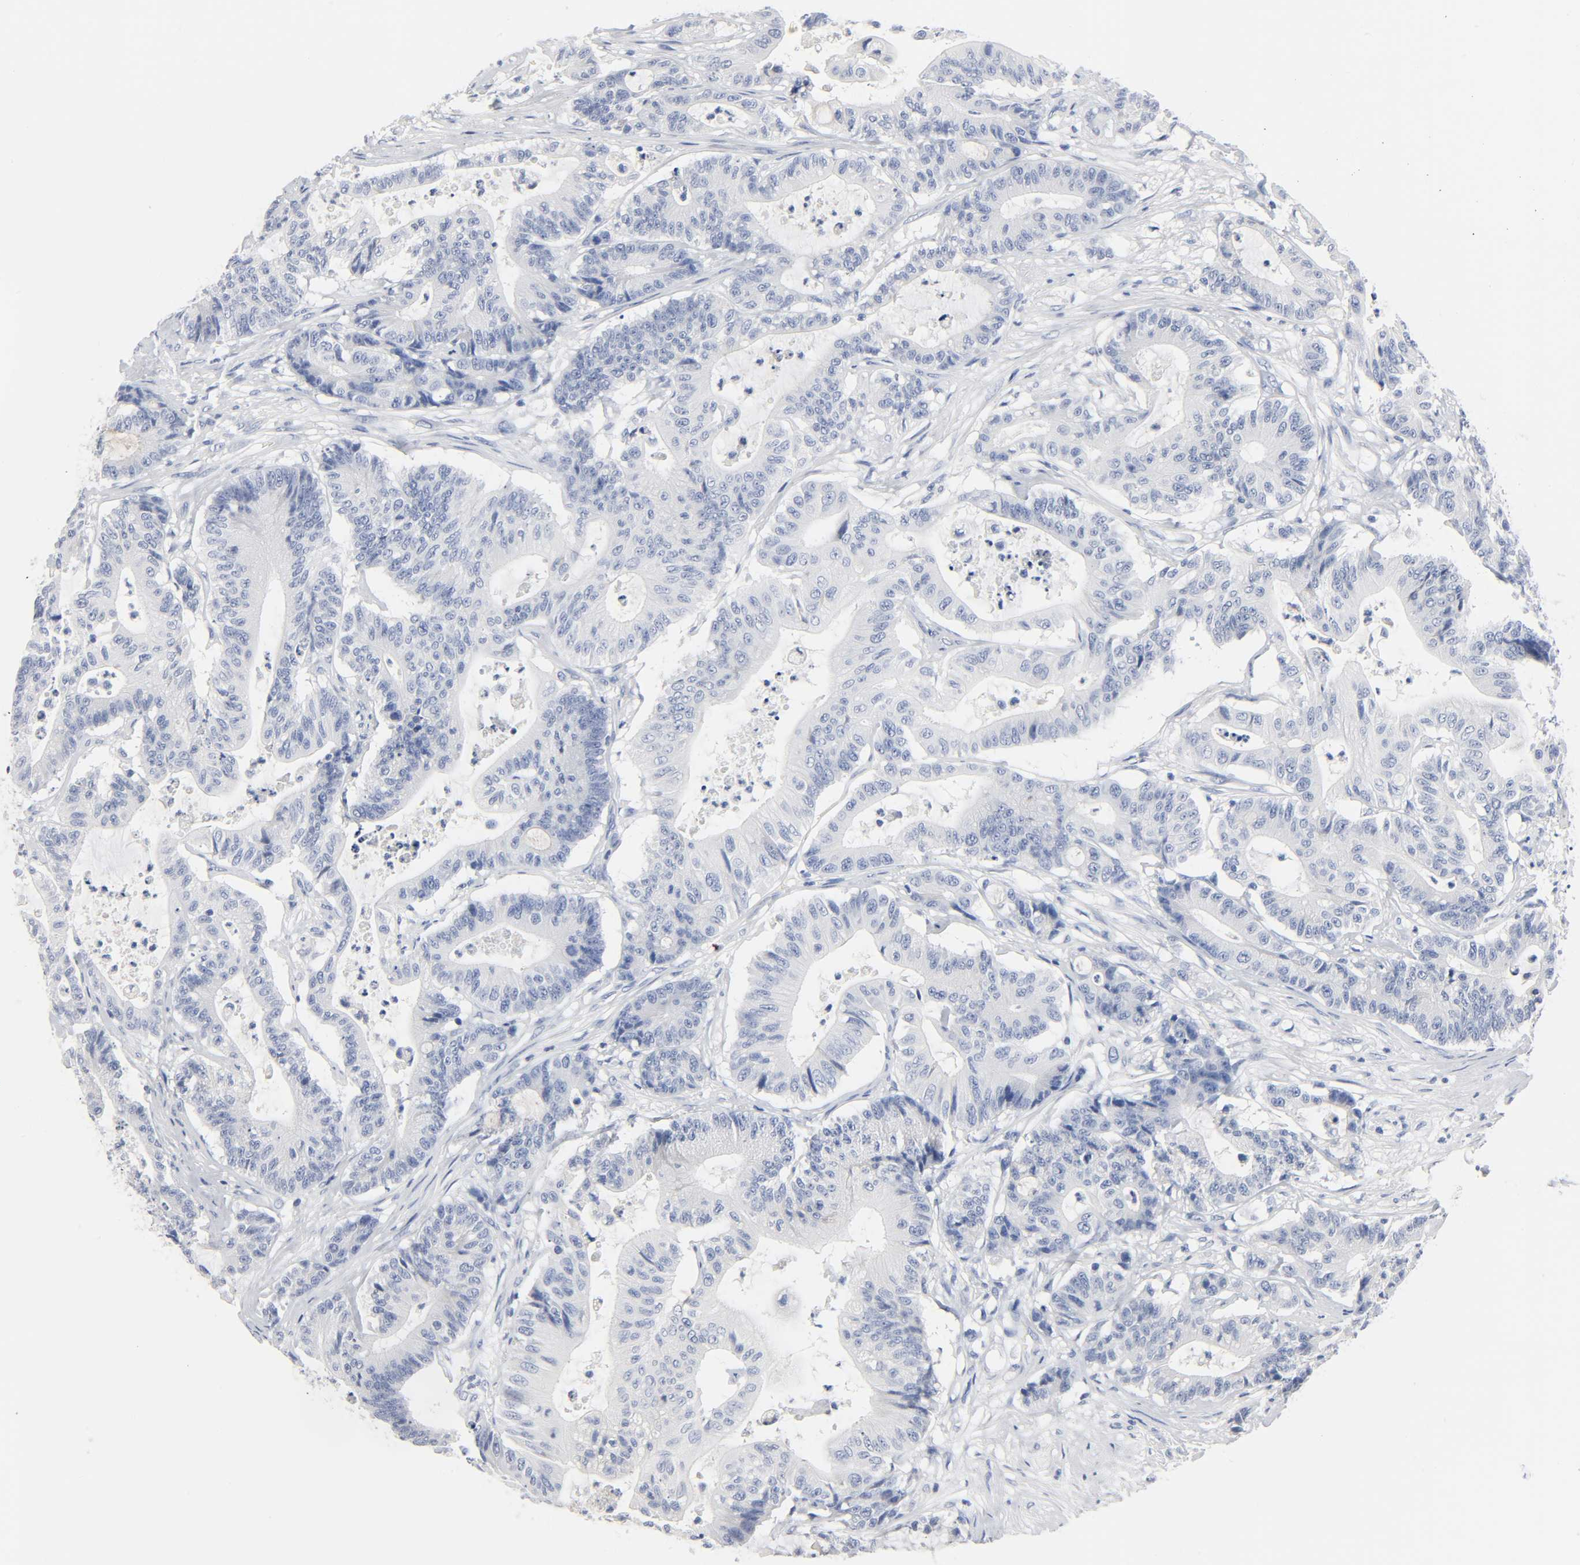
{"staining": {"intensity": "negative", "quantity": "none", "location": "none"}, "tissue": "colorectal cancer", "cell_type": "Tumor cells", "image_type": "cancer", "snomed": [{"axis": "morphology", "description": "Adenocarcinoma, NOS"}, {"axis": "topography", "description": "Colon"}], "caption": "Micrograph shows no protein expression in tumor cells of colorectal adenocarcinoma tissue. Nuclei are stained in blue.", "gene": "ACP3", "patient": {"sex": "female", "age": 84}}